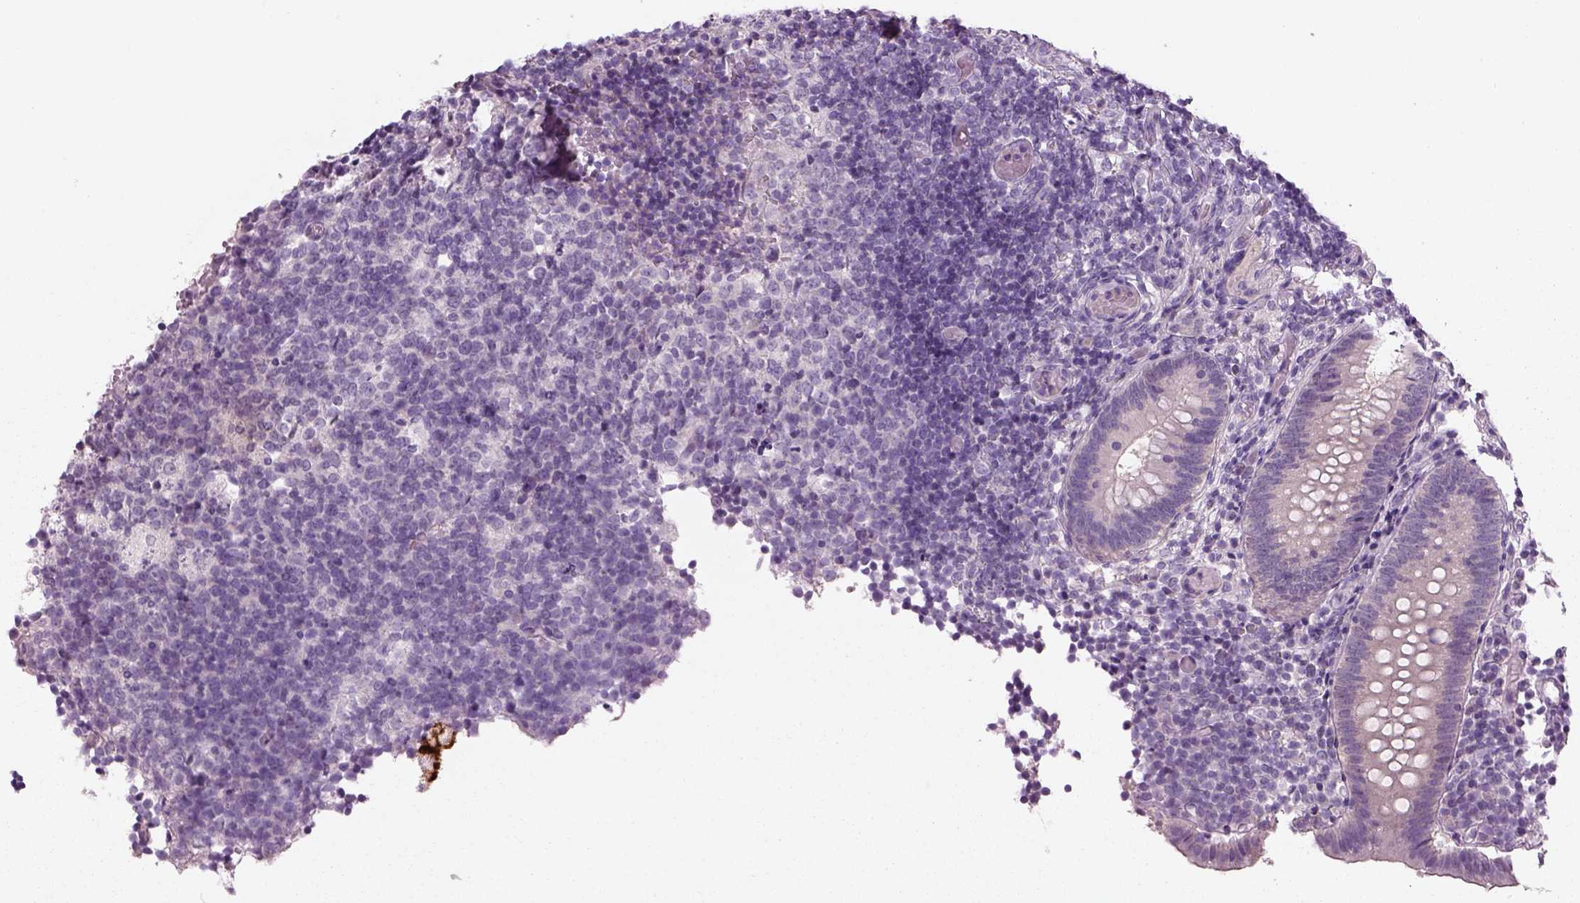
{"staining": {"intensity": "negative", "quantity": "none", "location": "none"}, "tissue": "appendix", "cell_type": "Glandular cells", "image_type": "normal", "snomed": [{"axis": "morphology", "description": "Normal tissue, NOS"}, {"axis": "topography", "description": "Appendix"}], "caption": "Immunohistochemistry histopathology image of unremarkable appendix: appendix stained with DAB shows no significant protein positivity in glandular cells. The staining is performed using DAB brown chromogen with nuclei counter-stained in using hematoxylin.", "gene": "MDH1B", "patient": {"sex": "female", "age": 32}}